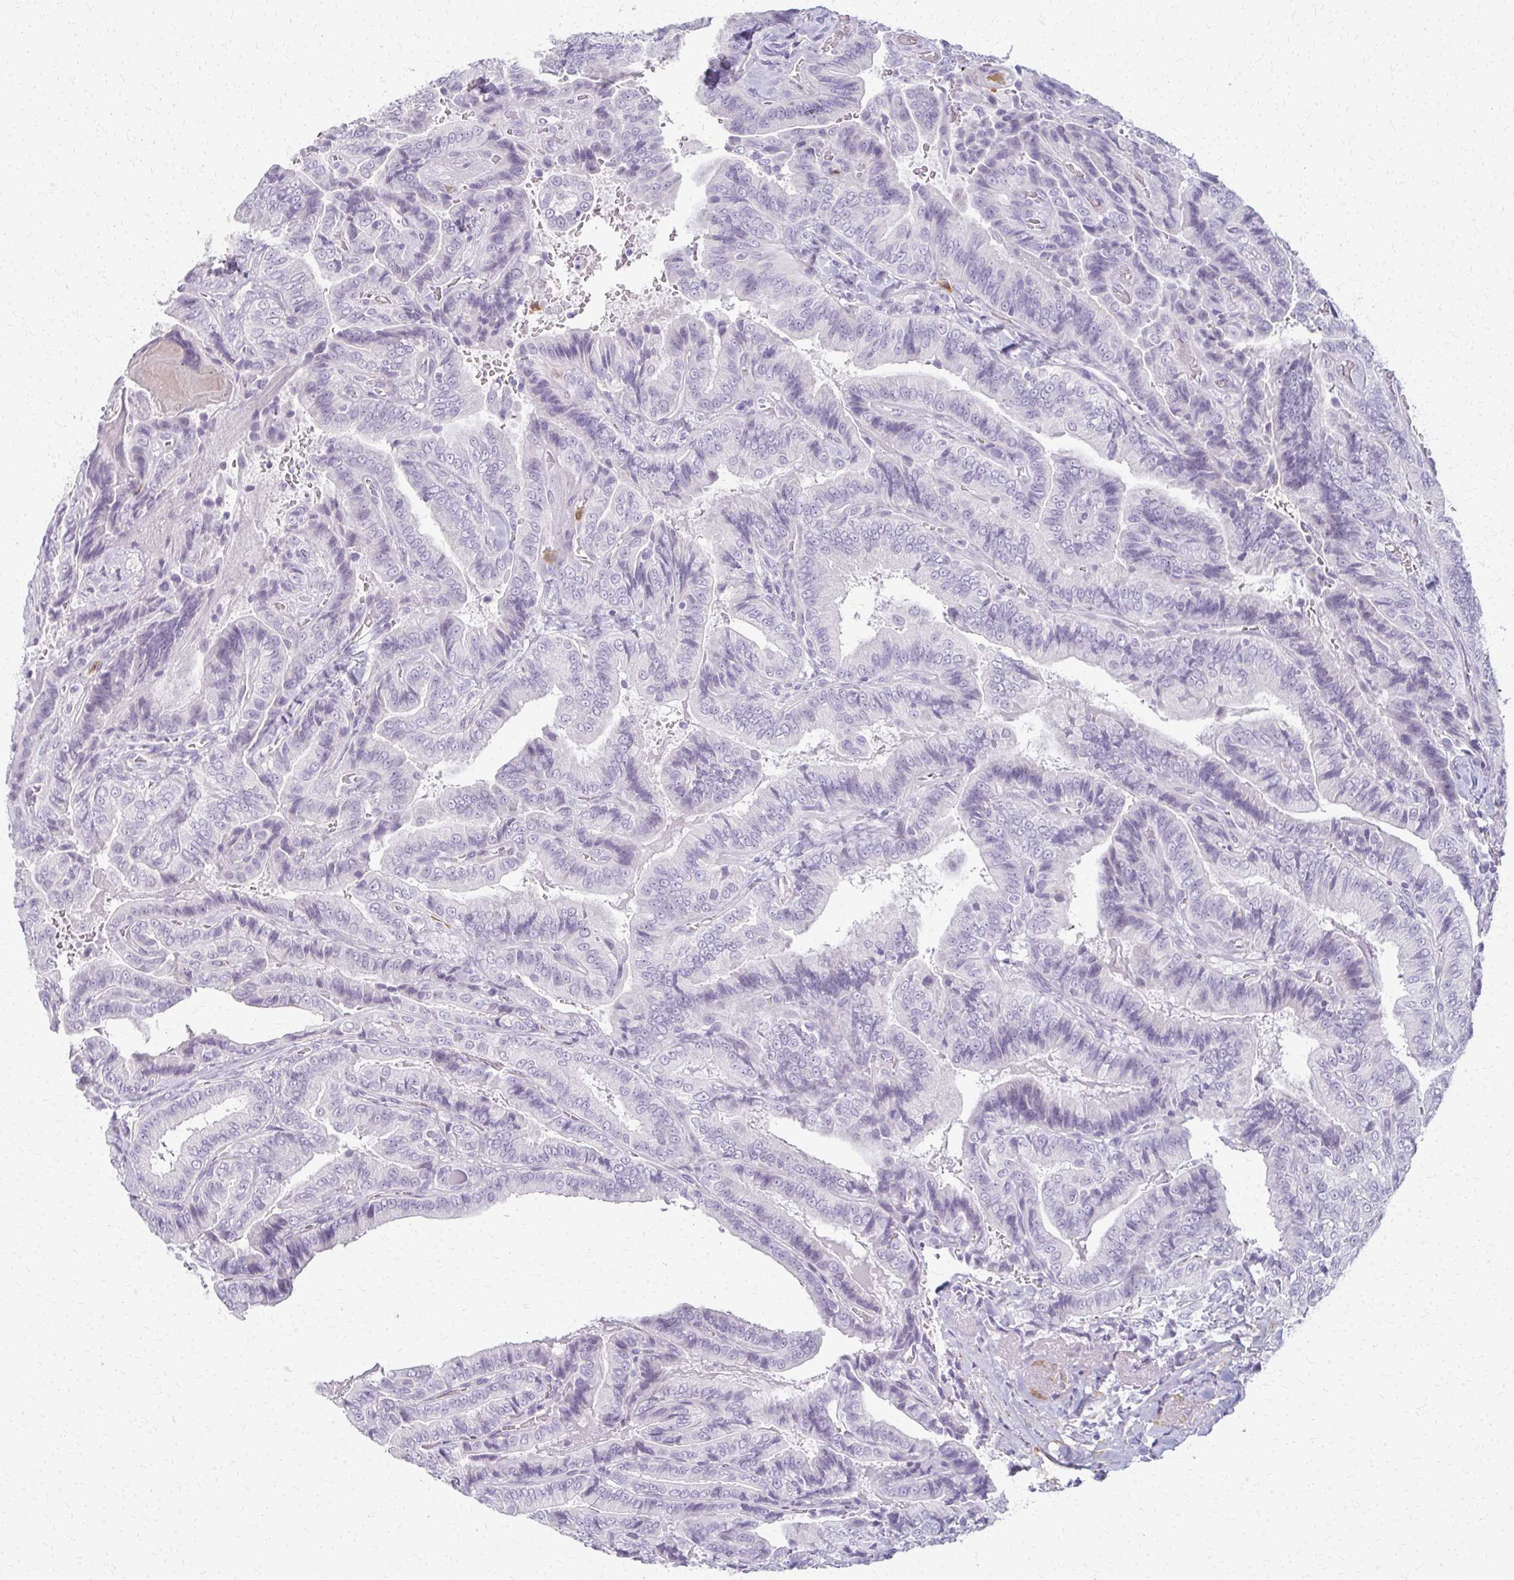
{"staining": {"intensity": "negative", "quantity": "none", "location": "none"}, "tissue": "thyroid cancer", "cell_type": "Tumor cells", "image_type": "cancer", "snomed": [{"axis": "morphology", "description": "Papillary adenocarcinoma, NOS"}, {"axis": "topography", "description": "Thyroid gland"}], "caption": "The immunohistochemistry (IHC) histopathology image has no significant staining in tumor cells of thyroid cancer tissue. (DAB (3,3'-diaminobenzidine) immunohistochemistry (IHC) with hematoxylin counter stain).", "gene": "CA3", "patient": {"sex": "male", "age": 61}}